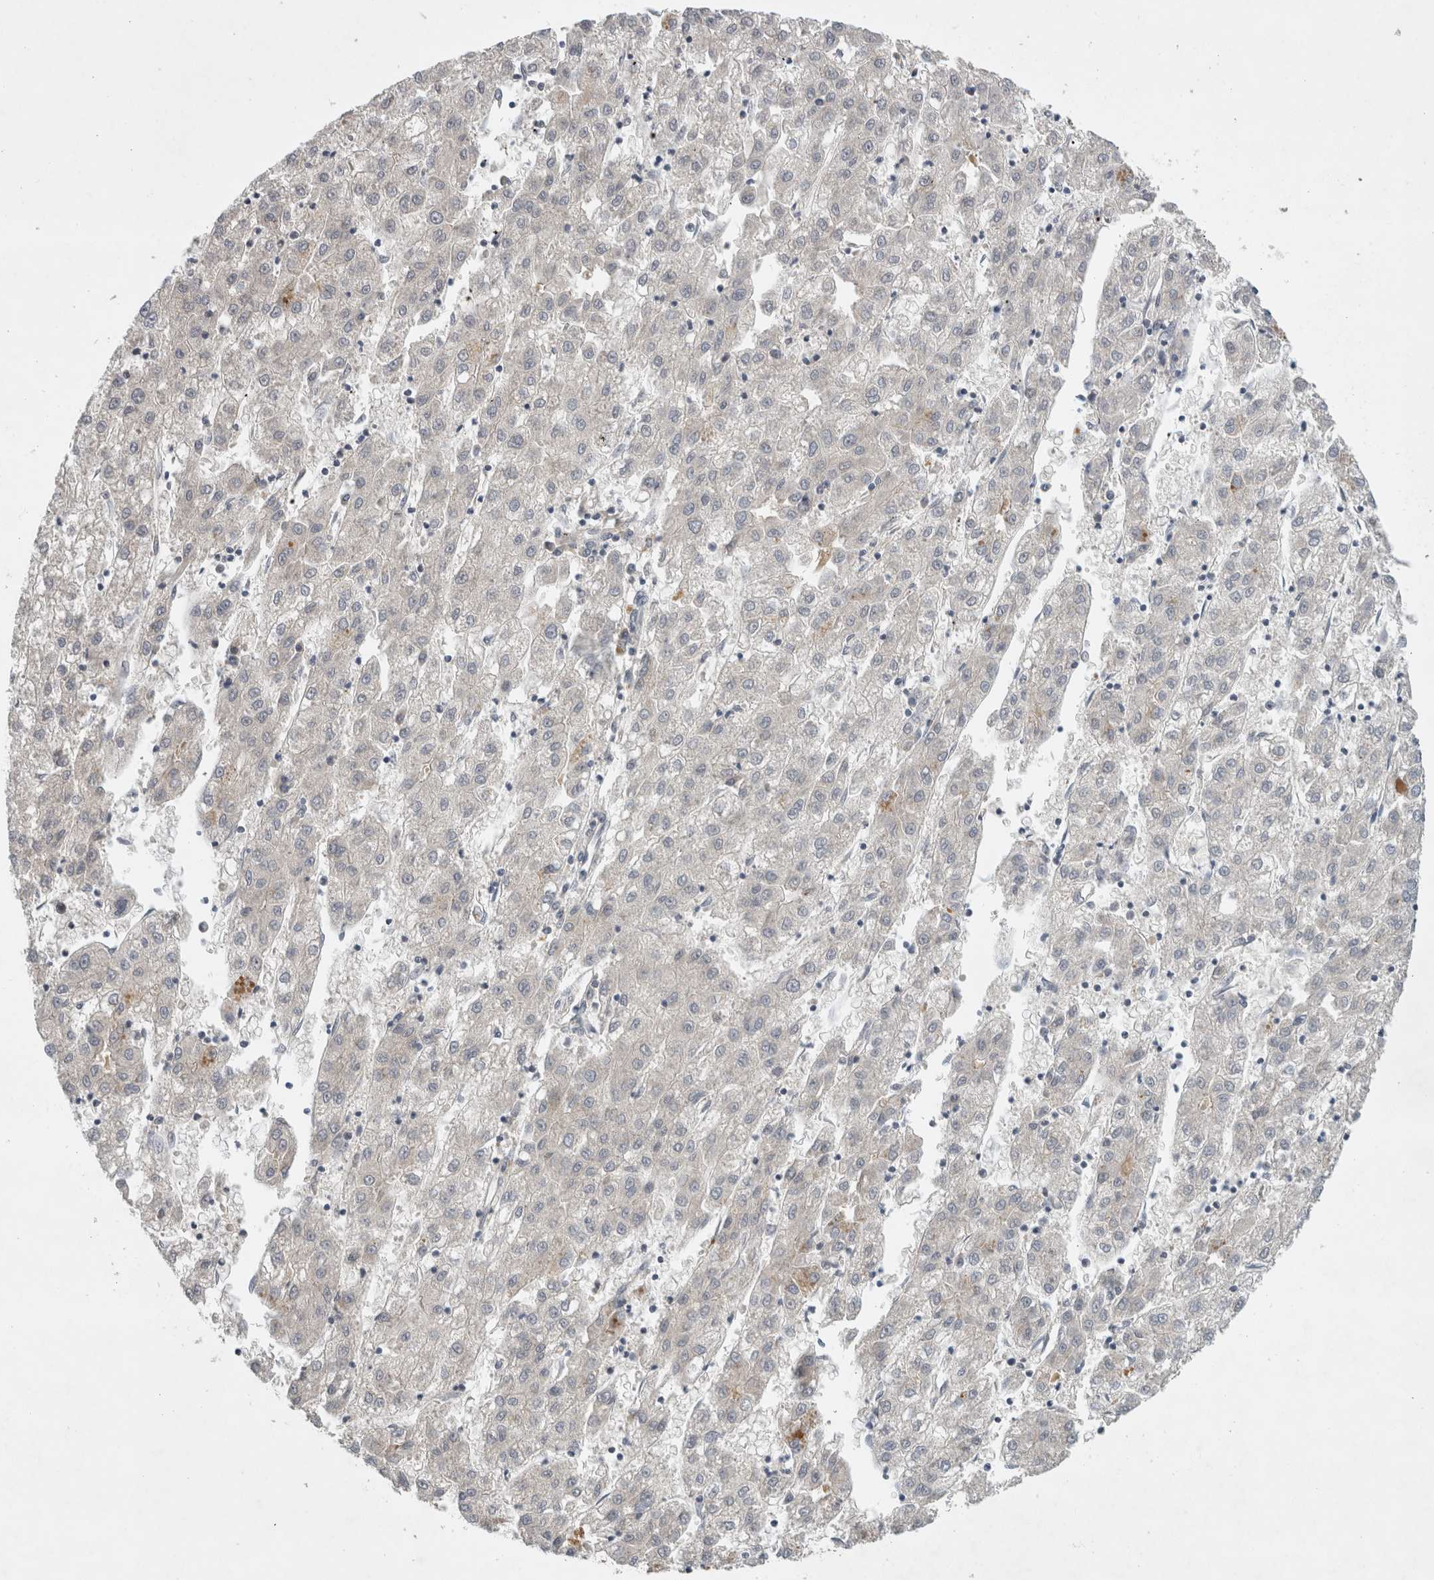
{"staining": {"intensity": "negative", "quantity": "none", "location": "none"}, "tissue": "liver cancer", "cell_type": "Tumor cells", "image_type": "cancer", "snomed": [{"axis": "morphology", "description": "Carcinoma, Hepatocellular, NOS"}, {"axis": "topography", "description": "Liver"}], "caption": "Human liver cancer (hepatocellular carcinoma) stained for a protein using IHC reveals no staining in tumor cells.", "gene": "AASDHPPT", "patient": {"sex": "male", "age": 72}}